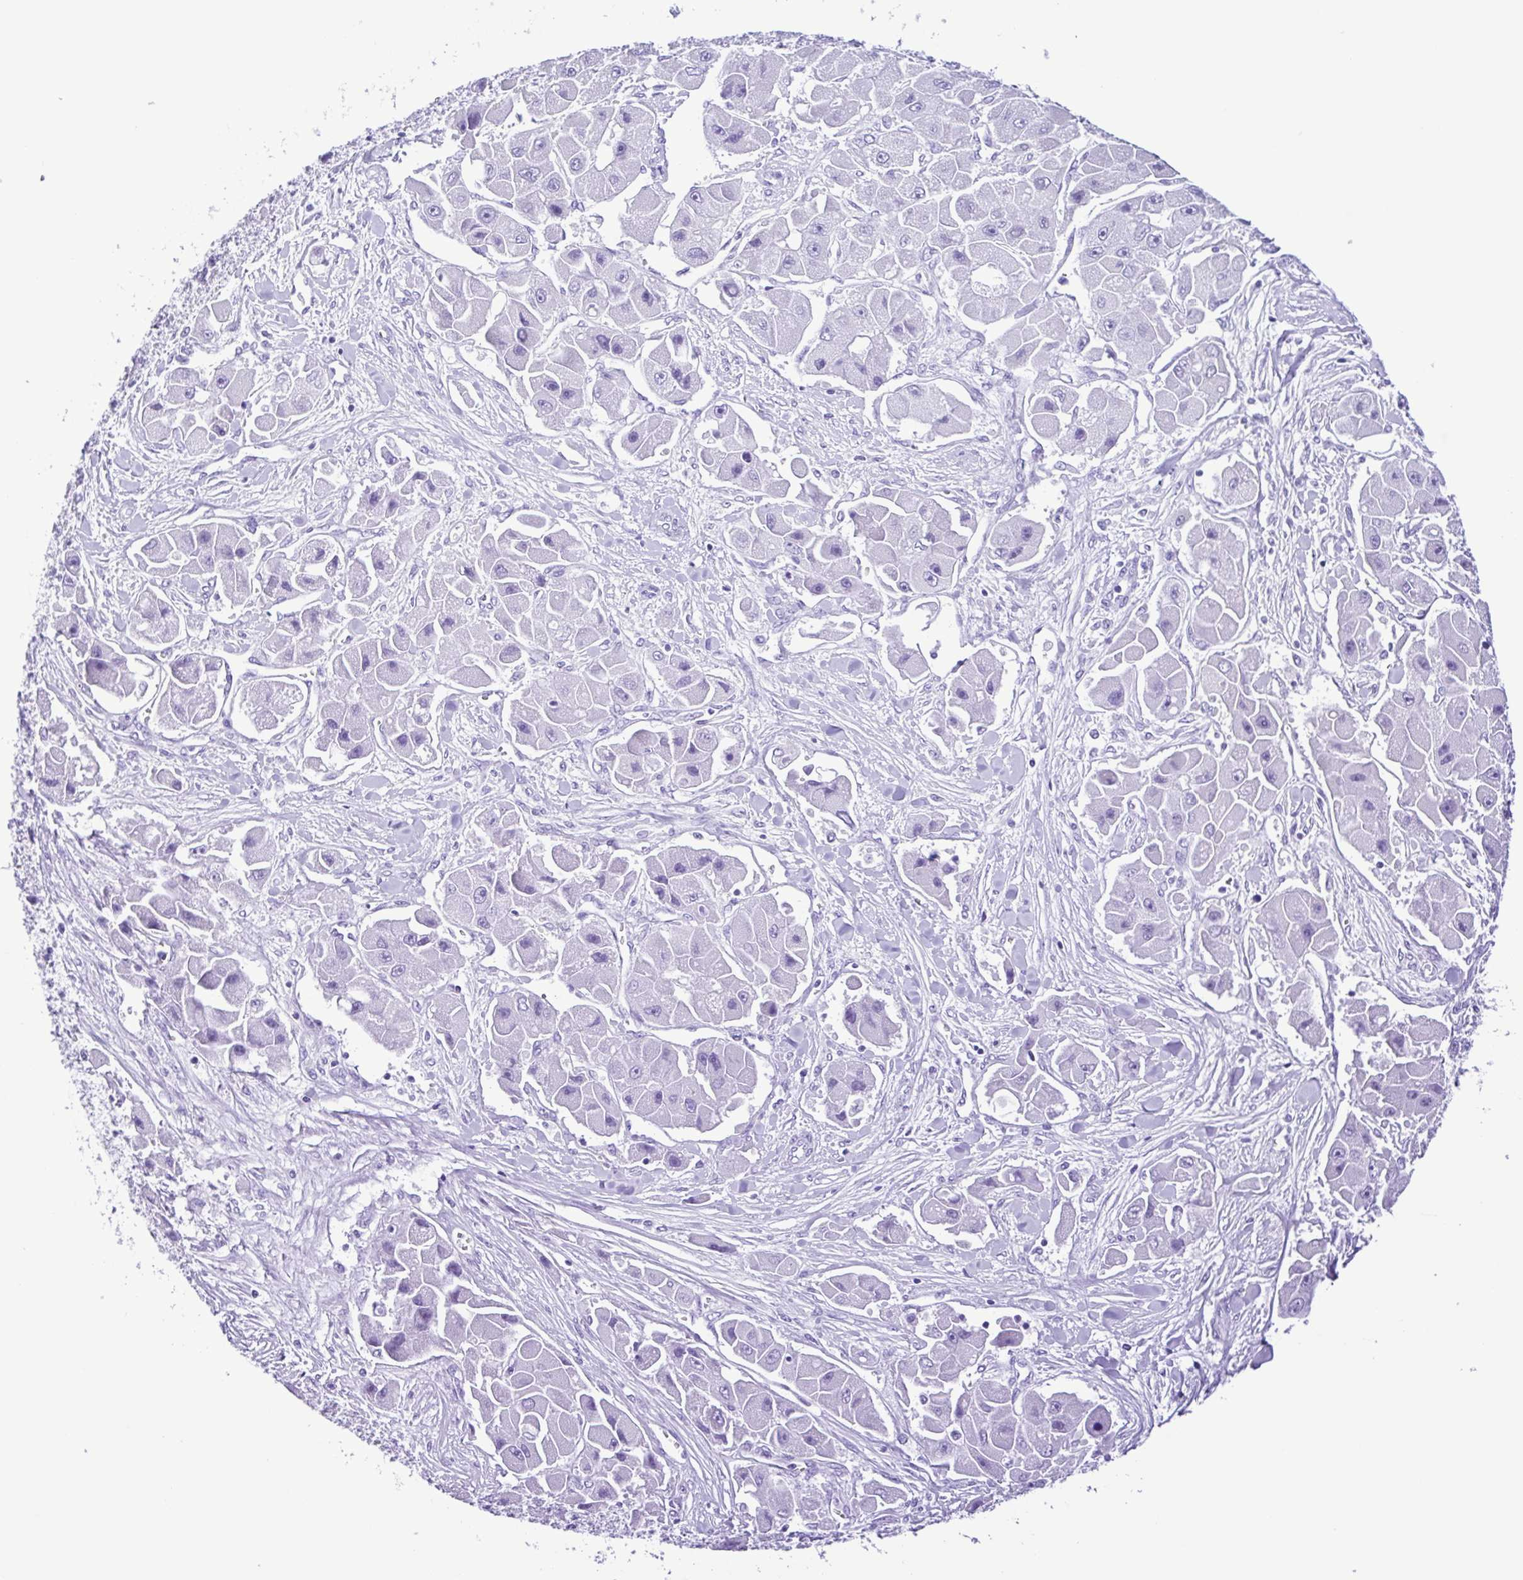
{"staining": {"intensity": "negative", "quantity": "none", "location": "none"}, "tissue": "liver cancer", "cell_type": "Tumor cells", "image_type": "cancer", "snomed": [{"axis": "morphology", "description": "Carcinoma, Hepatocellular, NOS"}, {"axis": "topography", "description": "Liver"}], "caption": "High power microscopy photomicrograph of an immunohistochemistry (IHC) photomicrograph of liver hepatocellular carcinoma, revealing no significant positivity in tumor cells.", "gene": "SYT1", "patient": {"sex": "male", "age": 24}}